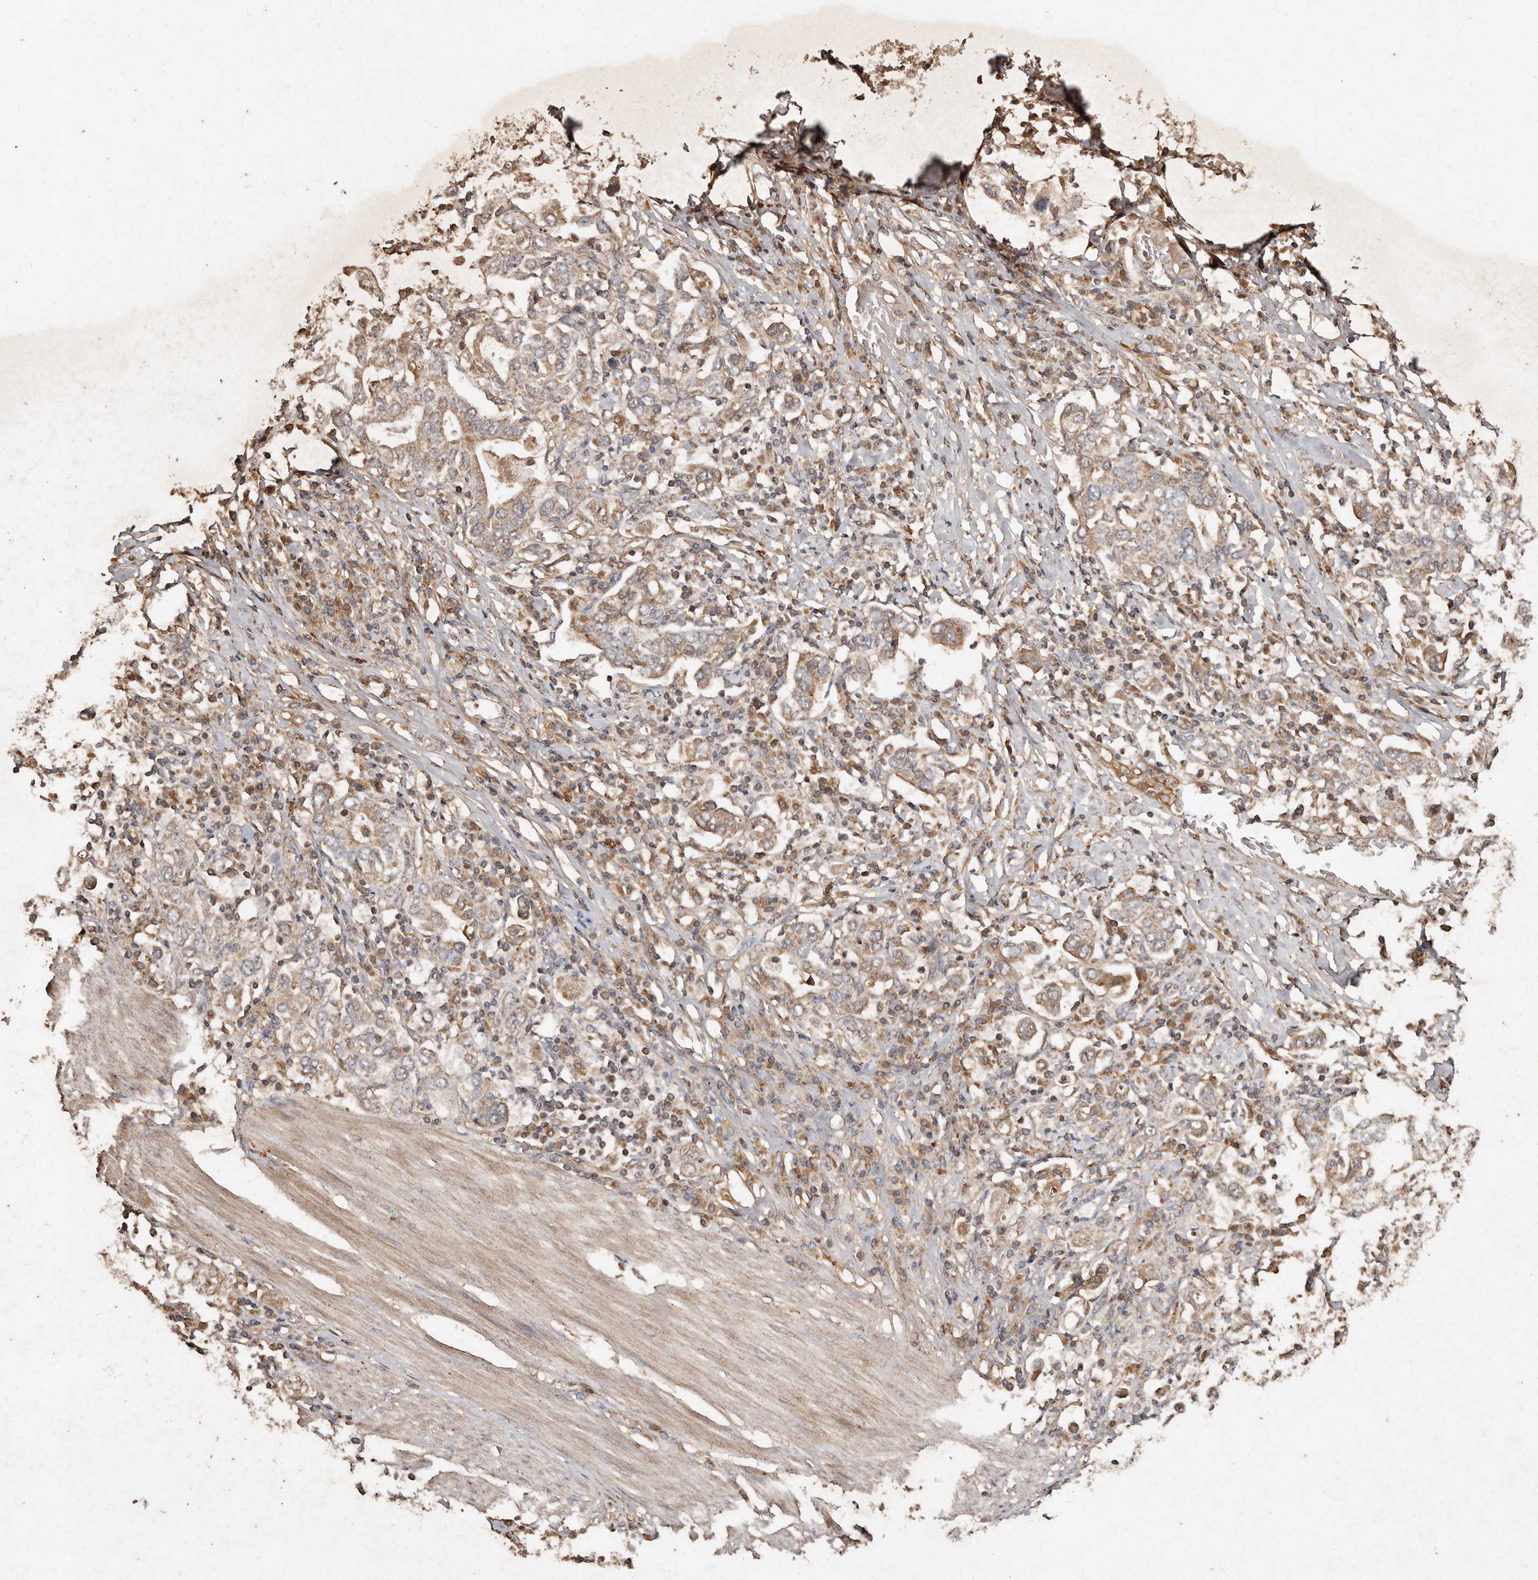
{"staining": {"intensity": "weak", "quantity": ">75%", "location": "cytoplasmic/membranous"}, "tissue": "stomach cancer", "cell_type": "Tumor cells", "image_type": "cancer", "snomed": [{"axis": "morphology", "description": "Adenocarcinoma, NOS"}, {"axis": "topography", "description": "Stomach, upper"}], "caption": "Protein staining shows weak cytoplasmic/membranous positivity in about >75% of tumor cells in stomach adenocarcinoma.", "gene": "FARS2", "patient": {"sex": "male", "age": 62}}